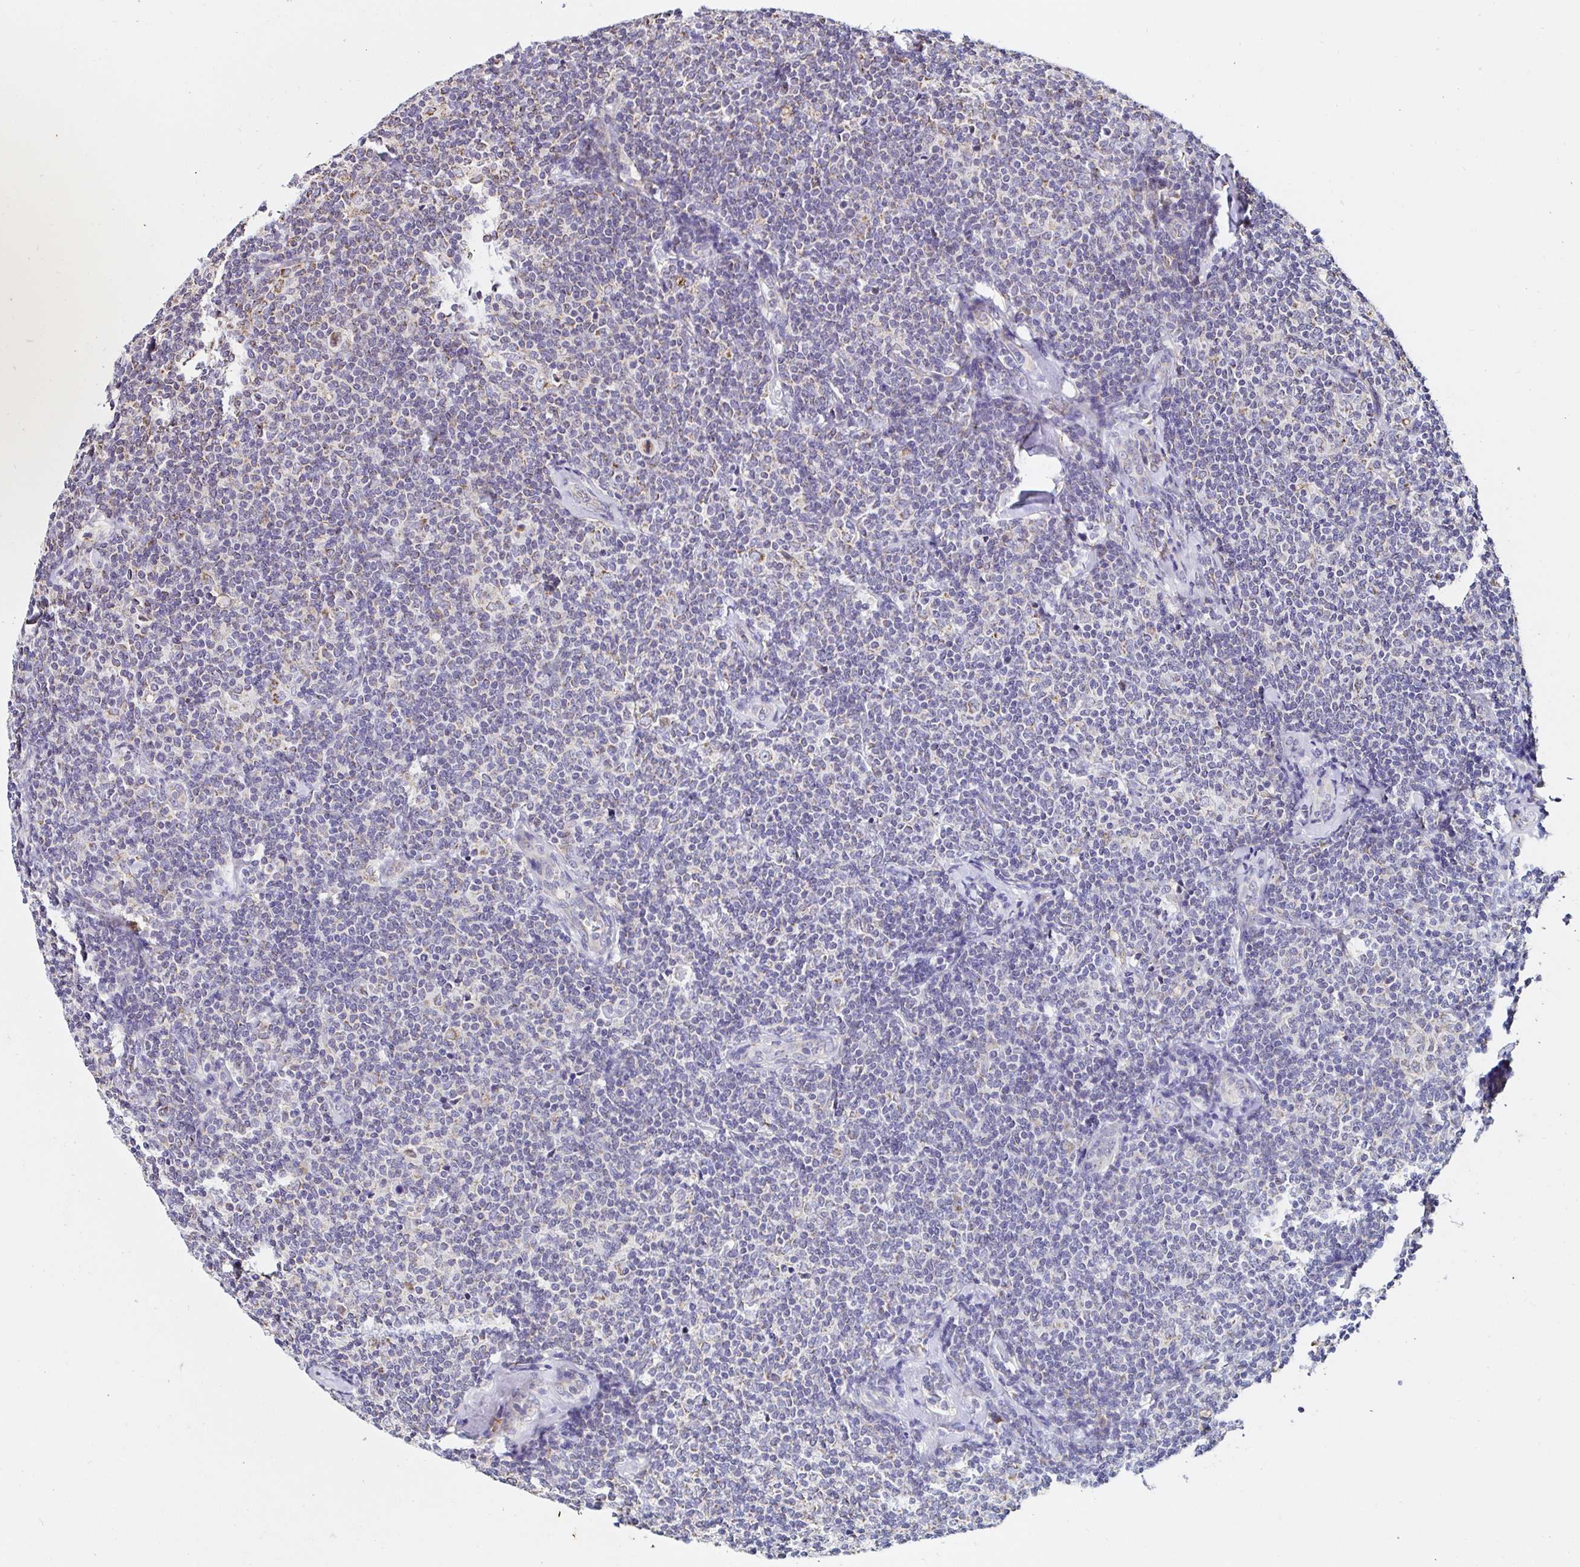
{"staining": {"intensity": "negative", "quantity": "none", "location": "none"}, "tissue": "lymphoma", "cell_type": "Tumor cells", "image_type": "cancer", "snomed": [{"axis": "morphology", "description": "Malignant lymphoma, non-Hodgkin's type, Low grade"}, {"axis": "topography", "description": "Lymph node"}], "caption": "Histopathology image shows no protein positivity in tumor cells of lymphoma tissue. Brightfield microscopy of immunohistochemistry (IHC) stained with DAB (3,3'-diaminobenzidine) (brown) and hematoxylin (blue), captured at high magnification.", "gene": "MSR1", "patient": {"sex": "female", "age": 56}}